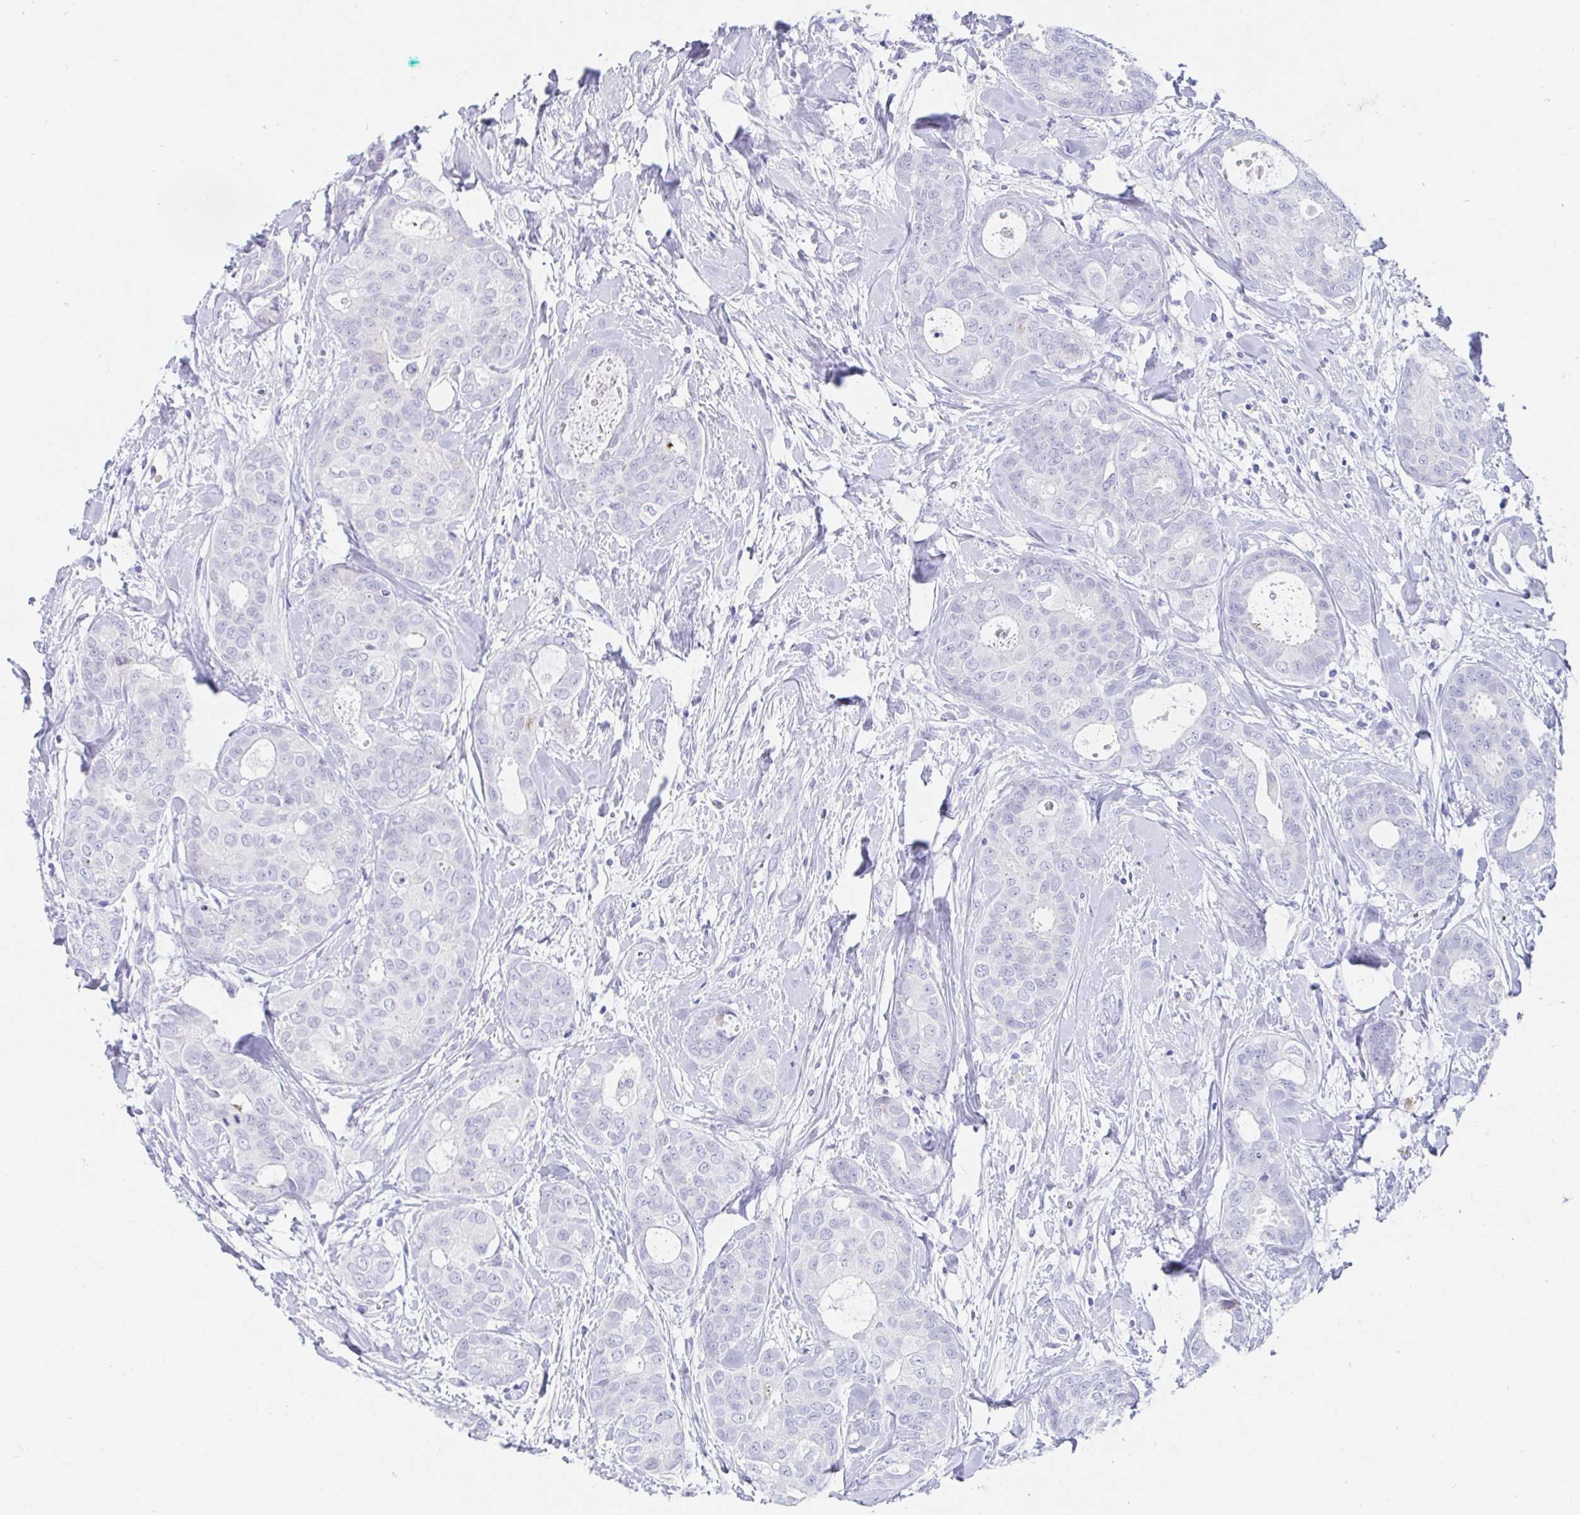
{"staining": {"intensity": "negative", "quantity": "none", "location": "none"}, "tissue": "breast cancer", "cell_type": "Tumor cells", "image_type": "cancer", "snomed": [{"axis": "morphology", "description": "Duct carcinoma"}, {"axis": "topography", "description": "Breast"}], "caption": "This is an immunohistochemistry (IHC) image of human breast intraductal carcinoma. There is no expression in tumor cells.", "gene": "C4orf17", "patient": {"sex": "female", "age": 45}}